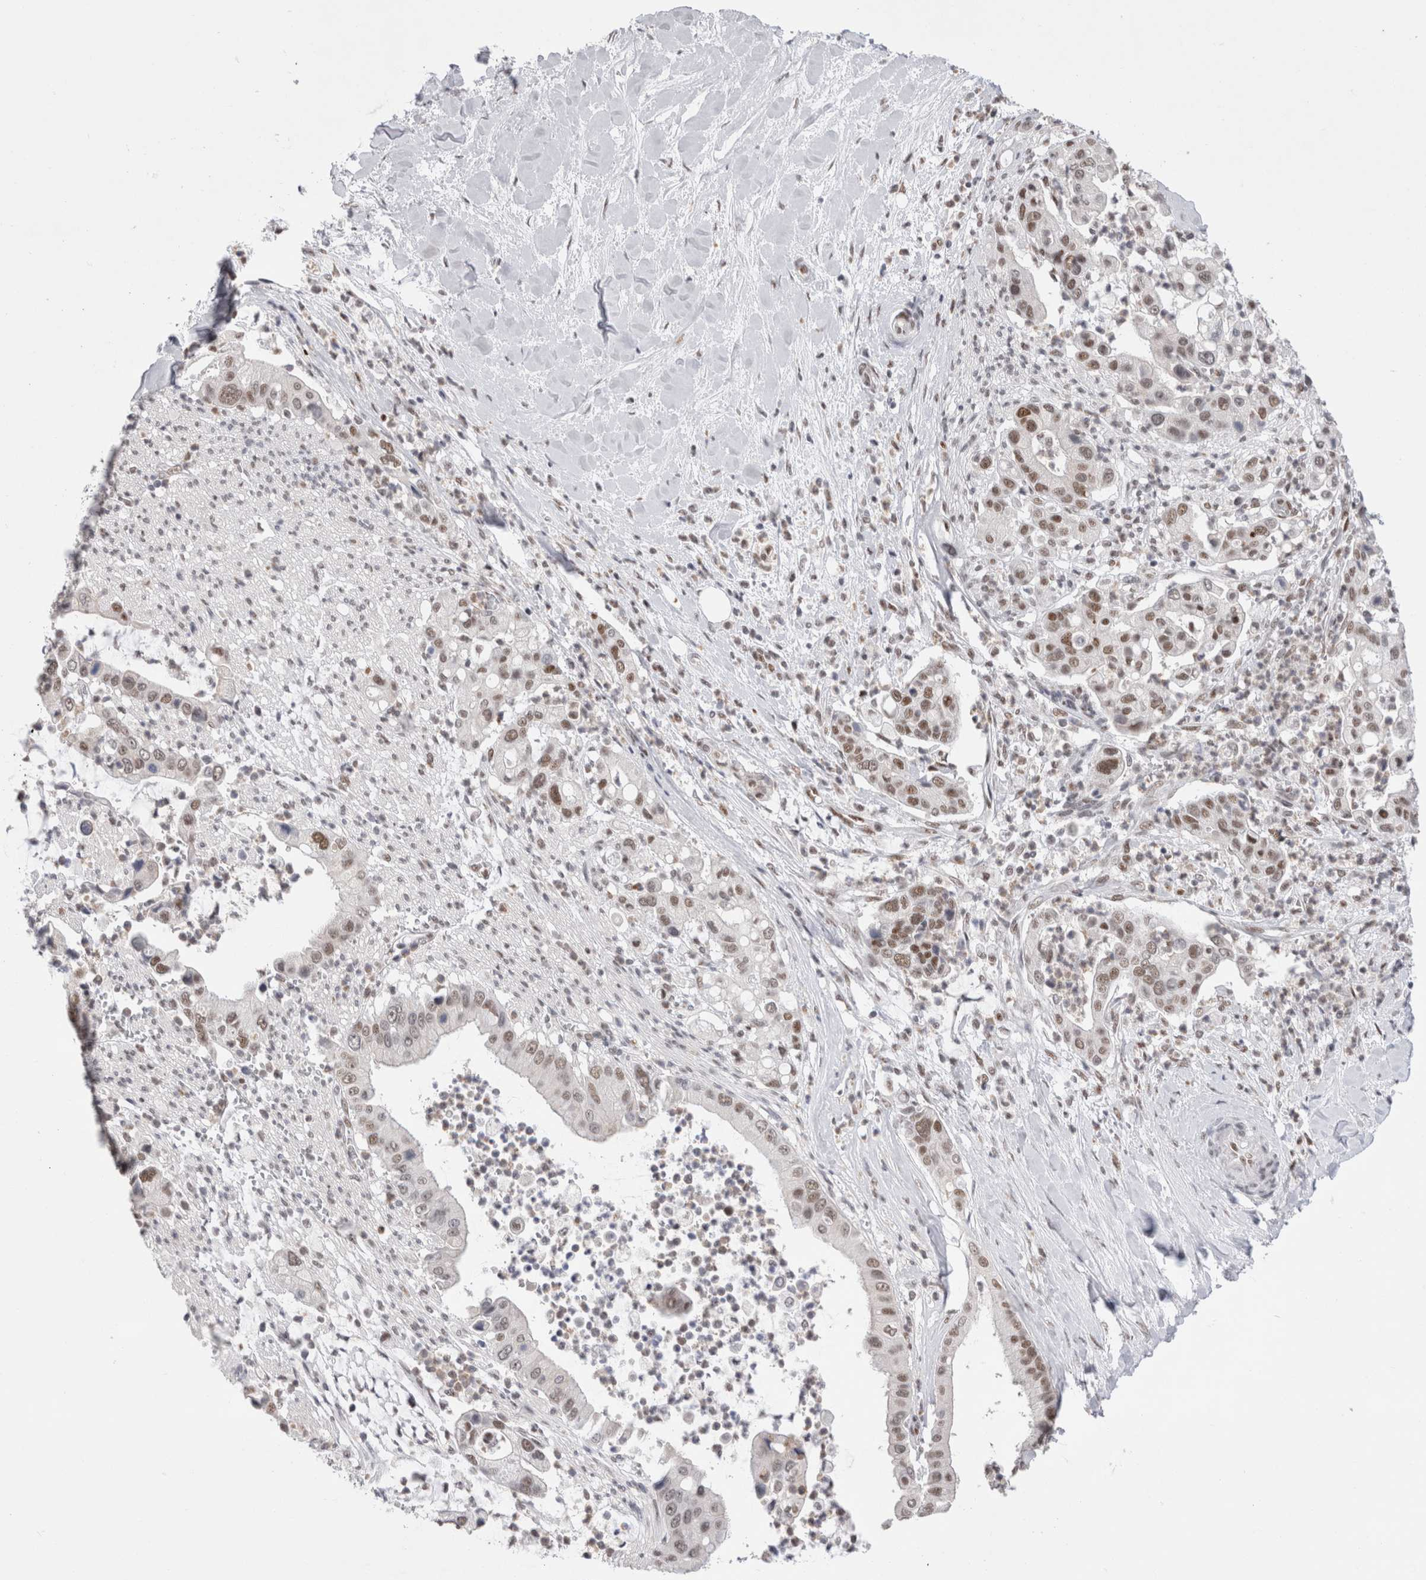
{"staining": {"intensity": "moderate", "quantity": ">75%", "location": "nuclear"}, "tissue": "liver cancer", "cell_type": "Tumor cells", "image_type": "cancer", "snomed": [{"axis": "morphology", "description": "Cholangiocarcinoma"}, {"axis": "topography", "description": "Liver"}], "caption": "Liver cancer was stained to show a protein in brown. There is medium levels of moderate nuclear positivity in about >75% of tumor cells. (DAB = brown stain, brightfield microscopy at high magnification).", "gene": "RBM6", "patient": {"sex": "female", "age": 54}}